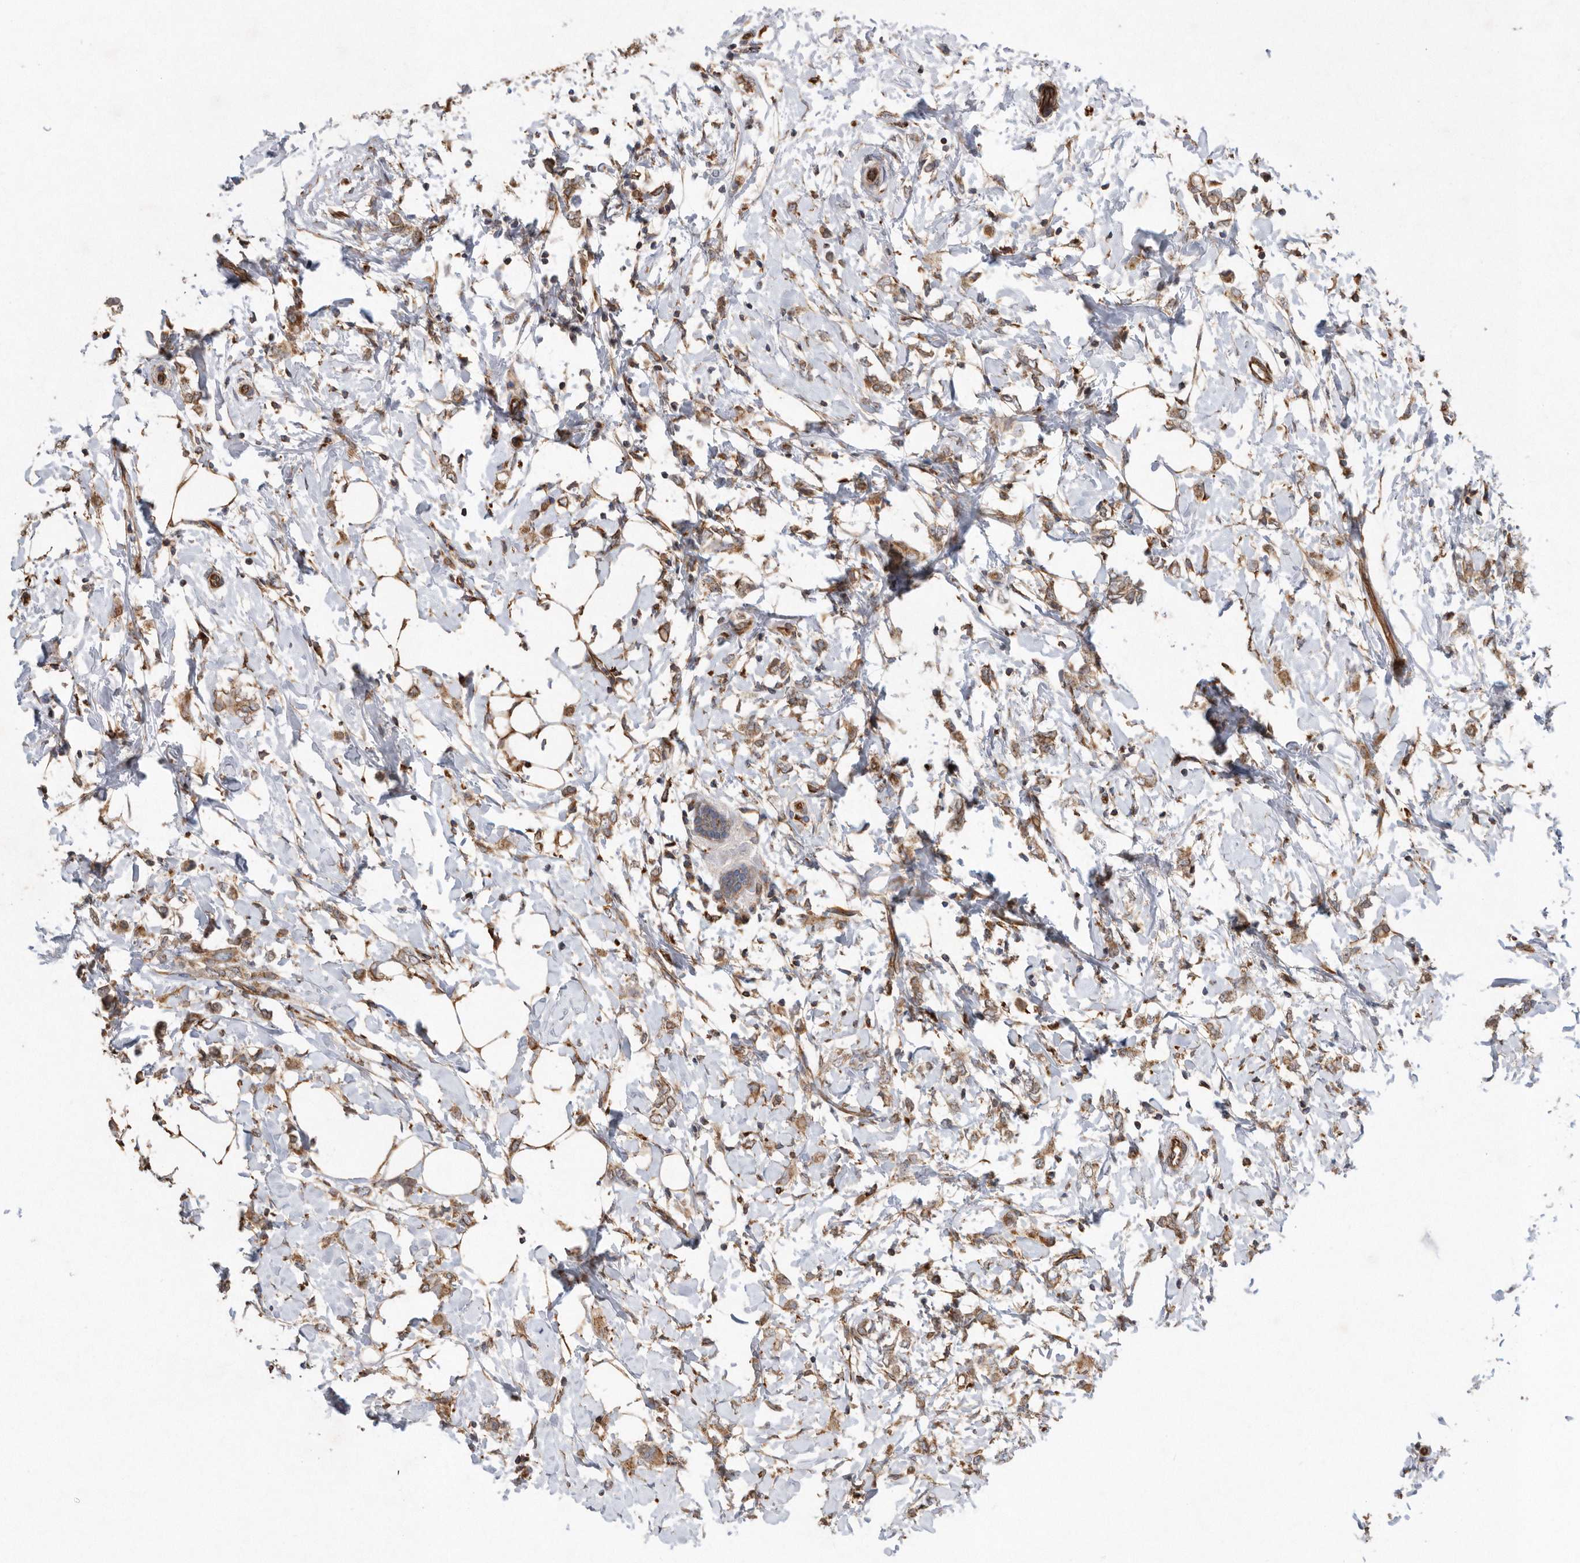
{"staining": {"intensity": "moderate", "quantity": ">75%", "location": "cytoplasmic/membranous"}, "tissue": "breast cancer", "cell_type": "Tumor cells", "image_type": "cancer", "snomed": [{"axis": "morphology", "description": "Normal tissue, NOS"}, {"axis": "morphology", "description": "Lobular carcinoma"}, {"axis": "topography", "description": "Breast"}], "caption": "Protein staining of breast cancer tissue shows moderate cytoplasmic/membranous expression in approximately >75% of tumor cells.", "gene": "PON2", "patient": {"sex": "female", "age": 47}}